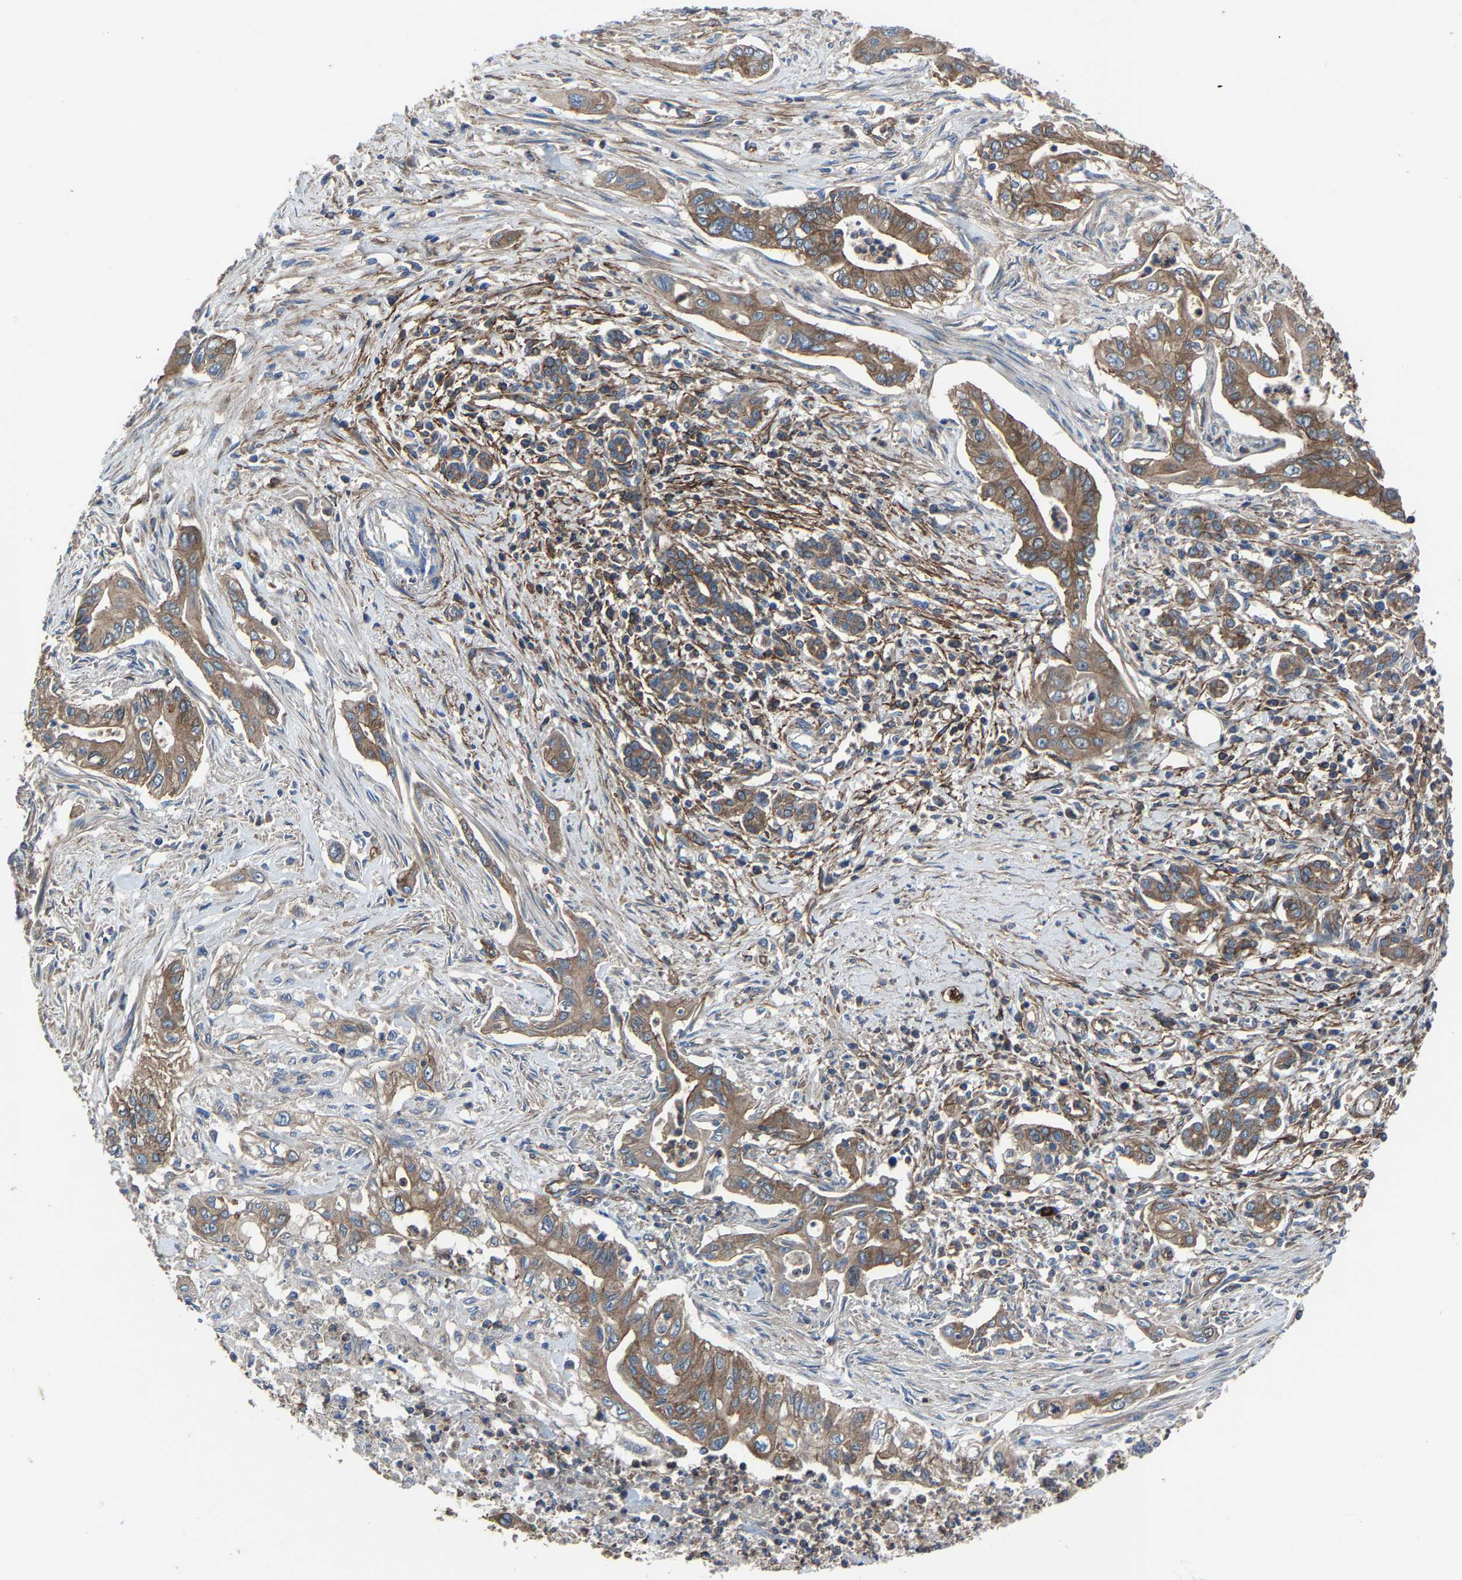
{"staining": {"intensity": "moderate", "quantity": ">75%", "location": "cytoplasmic/membranous"}, "tissue": "pancreatic cancer", "cell_type": "Tumor cells", "image_type": "cancer", "snomed": [{"axis": "morphology", "description": "Adenocarcinoma, NOS"}, {"axis": "topography", "description": "Pancreas"}], "caption": "A brown stain shows moderate cytoplasmic/membranous positivity of a protein in human pancreatic cancer tumor cells. (Brightfield microscopy of DAB IHC at high magnification).", "gene": "KIAA1958", "patient": {"sex": "male", "age": 58}}